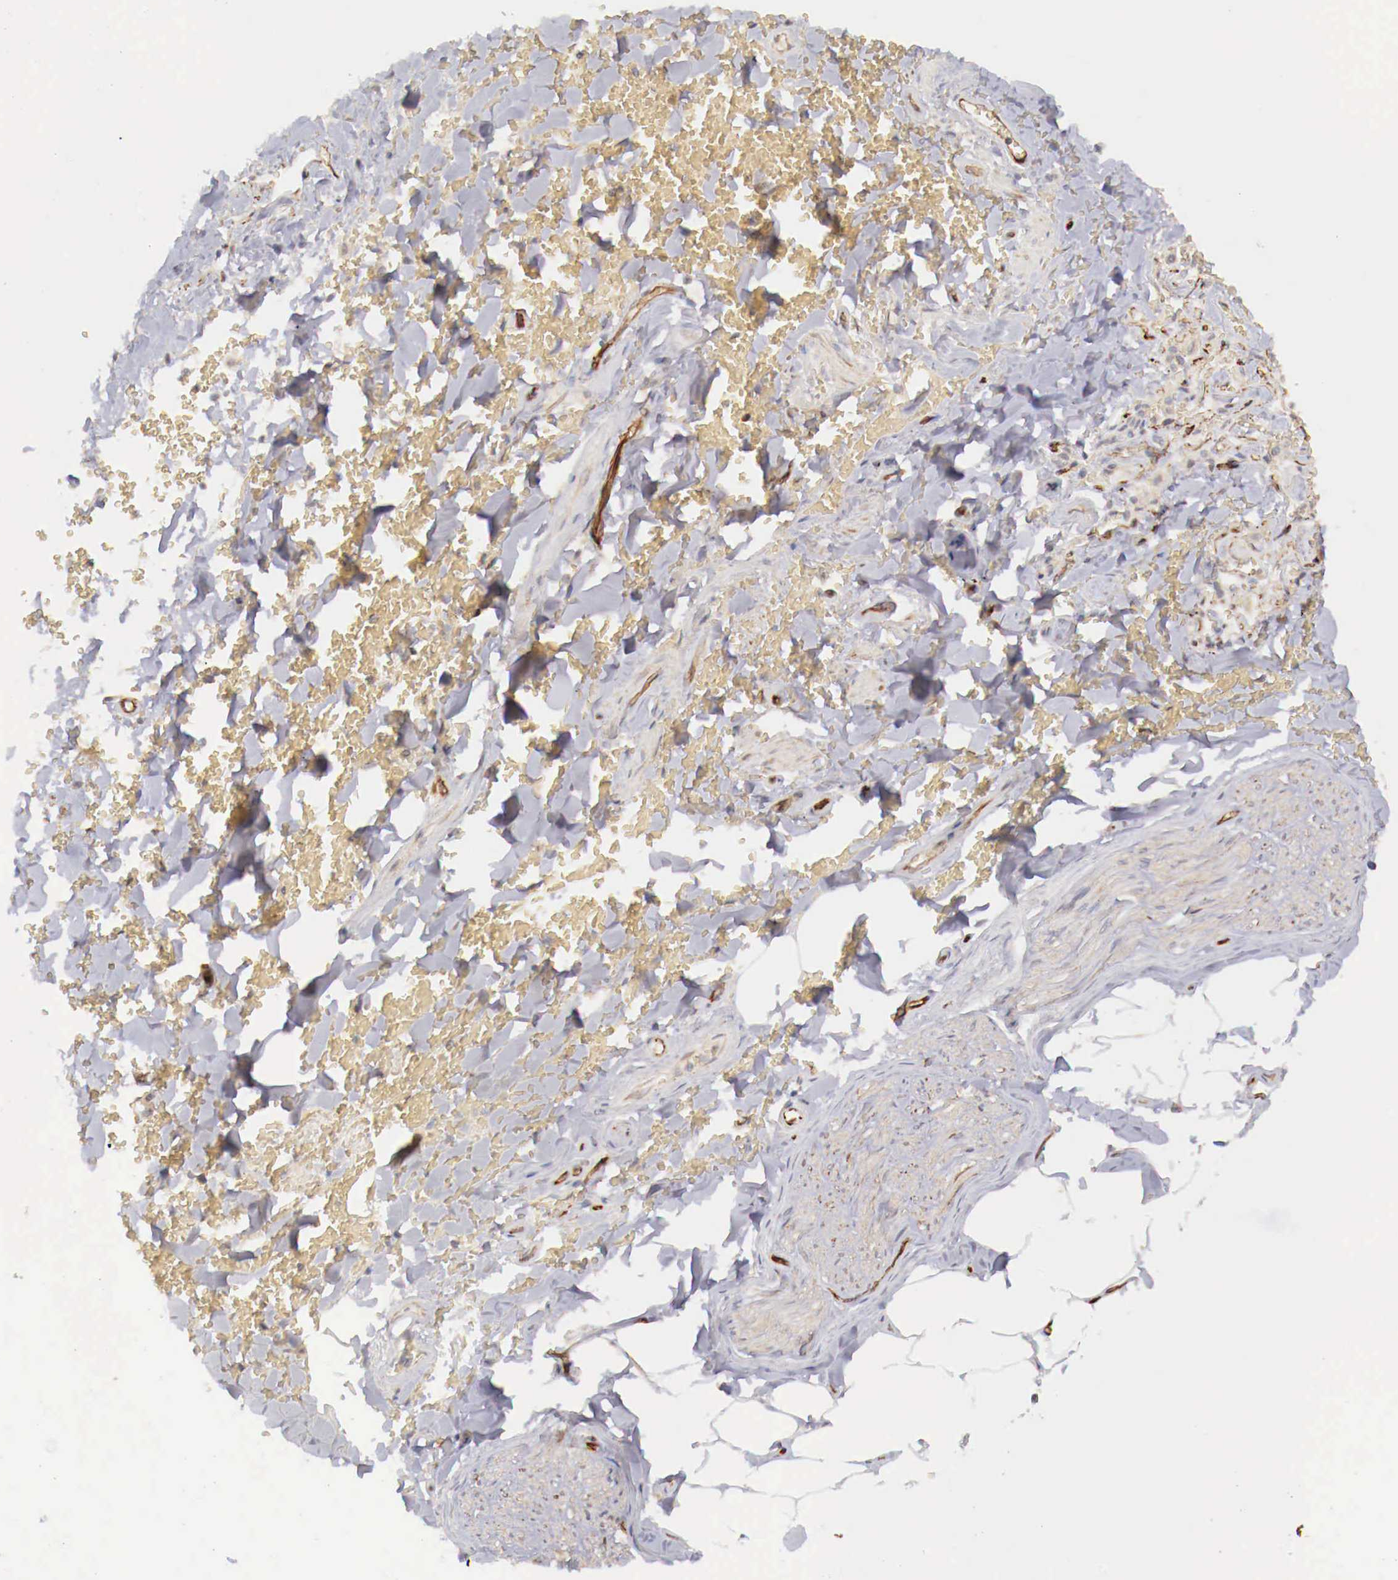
{"staining": {"intensity": "weak", "quantity": "25%-75%", "location": "cytoplasmic/membranous"}, "tissue": "adipose tissue", "cell_type": "Adipocytes", "image_type": "normal", "snomed": [{"axis": "morphology", "description": "Normal tissue, NOS"}, {"axis": "topography", "description": "Cartilage tissue"}, {"axis": "topography", "description": "Lung"}], "caption": "Weak cytoplasmic/membranous expression for a protein is identified in approximately 25%-75% of adipocytes of normal adipose tissue using immunohistochemistry (IHC).", "gene": "WT1", "patient": {"sex": "male", "age": 65}}